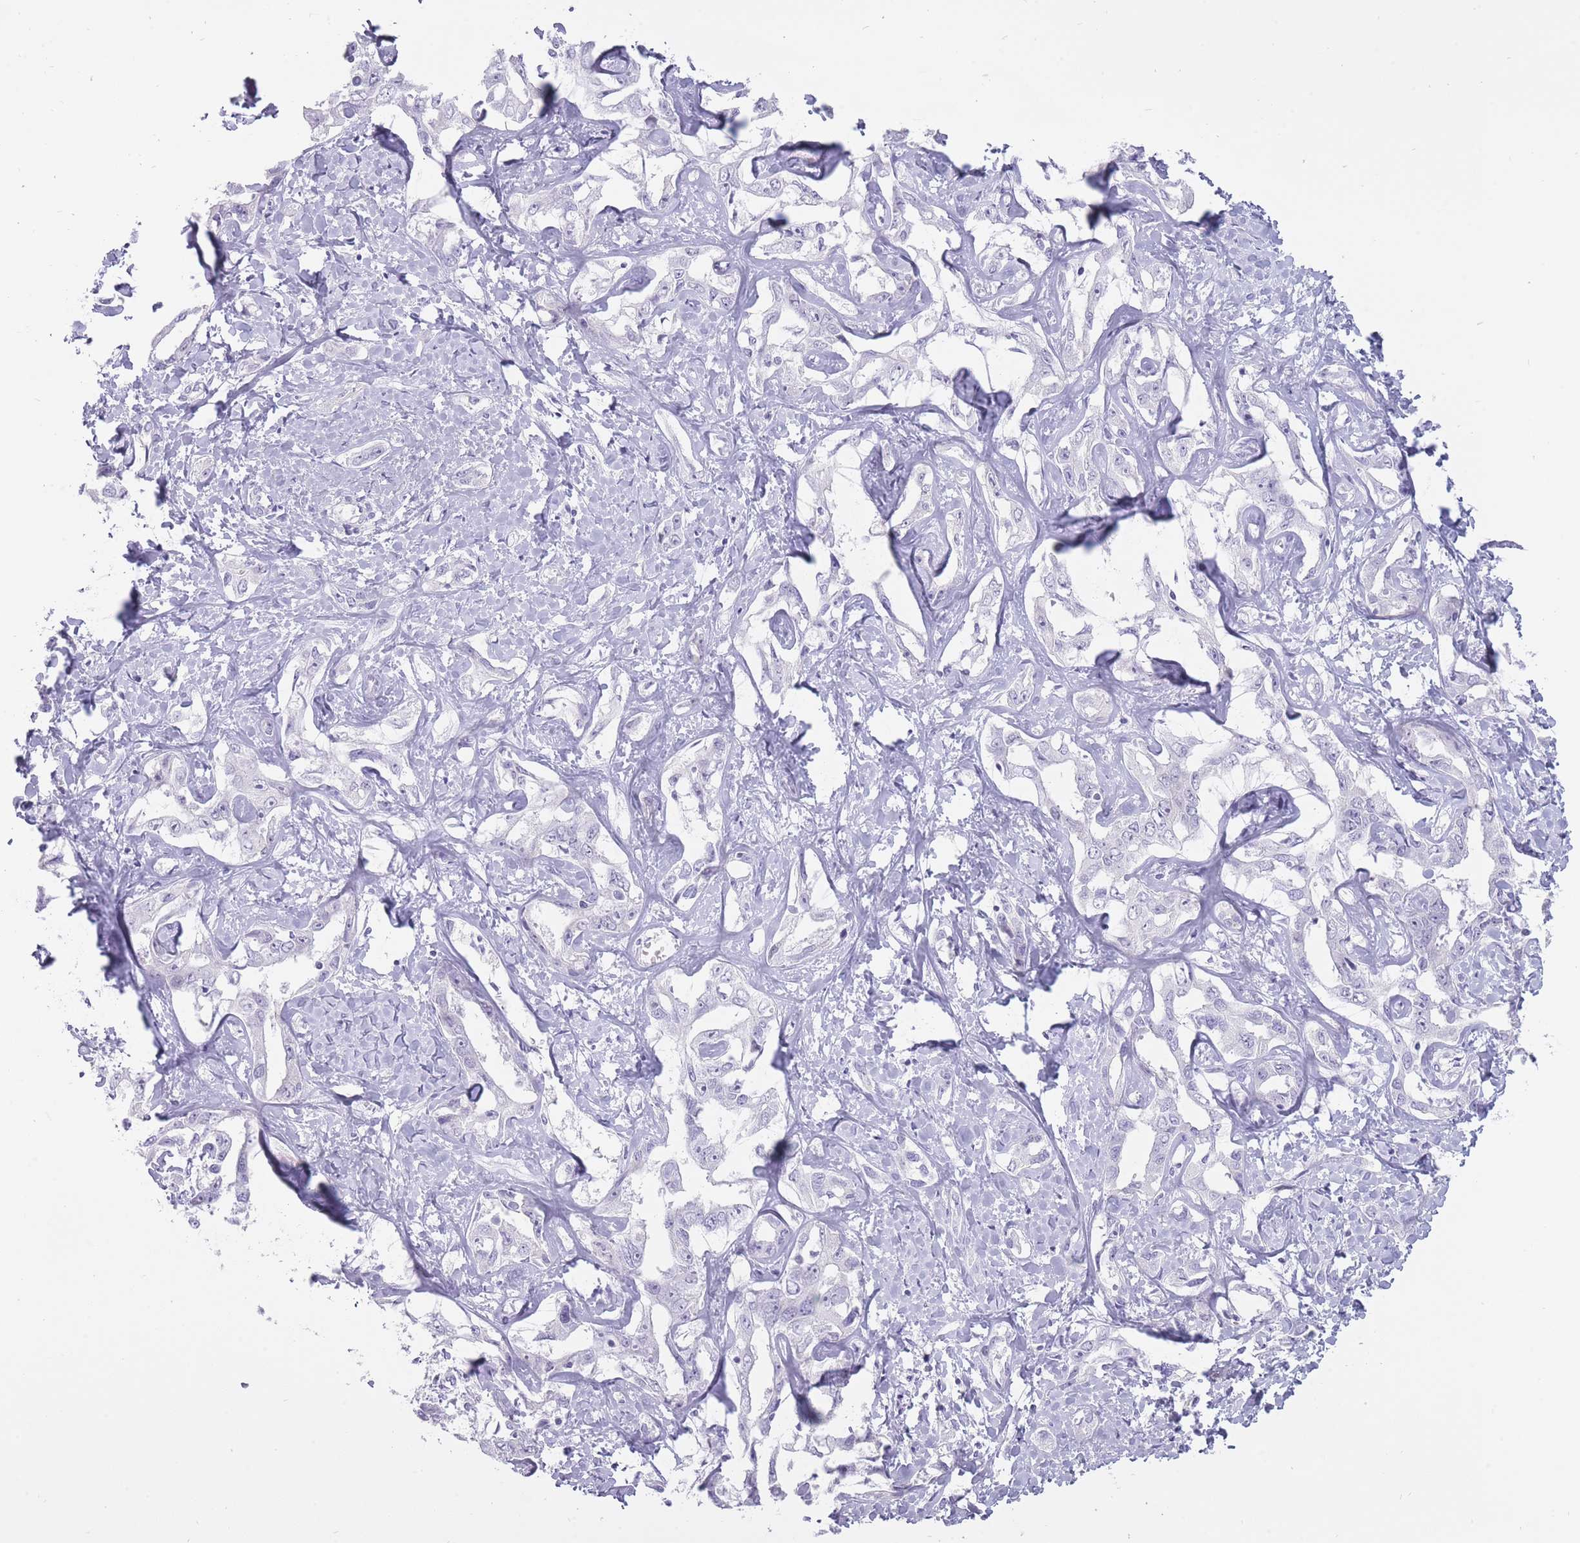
{"staining": {"intensity": "negative", "quantity": "none", "location": "none"}, "tissue": "liver cancer", "cell_type": "Tumor cells", "image_type": "cancer", "snomed": [{"axis": "morphology", "description": "Cholangiocarcinoma"}, {"axis": "topography", "description": "Liver"}], "caption": "A high-resolution histopathology image shows immunohistochemistry (IHC) staining of cholangiocarcinoma (liver), which reveals no significant positivity in tumor cells.", "gene": "BDKRB2", "patient": {"sex": "male", "age": 59}}